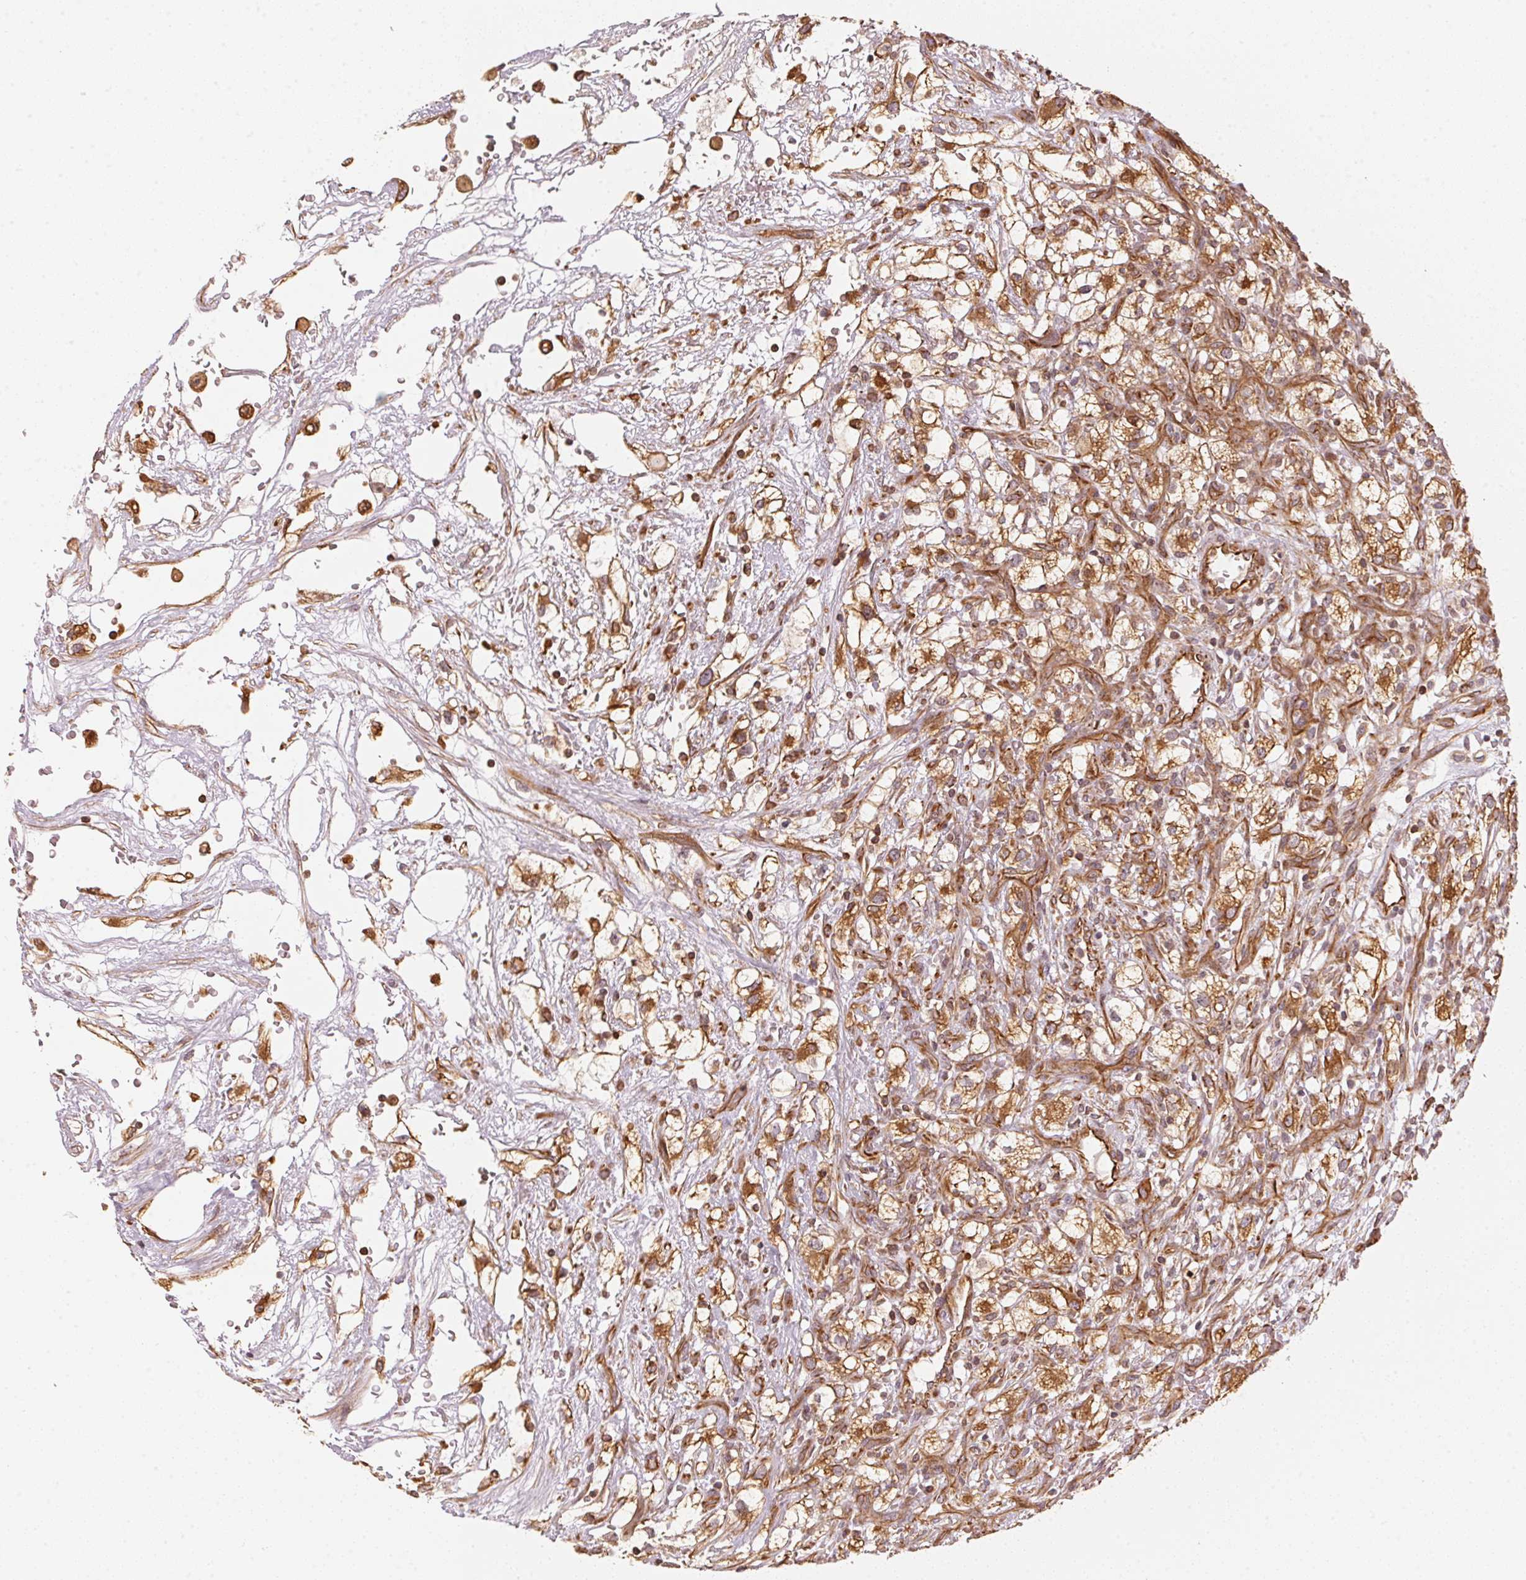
{"staining": {"intensity": "moderate", "quantity": ">75%", "location": "cytoplasmic/membranous"}, "tissue": "renal cancer", "cell_type": "Tumor cells", "image_type": "cancer", "snomed": [{"axis": "morphology", "description": "Adenocarcinoma, NOS"}, {"axis": "topography", "description": "Kidney"}], "caption": "This is an image of IHC staining of renal adenocarcinoma, which shows moderate expression in the cytoplasmic/membranous of tumor cells.", "gene": "FOXR2", "patient": {"sex": "male", "age": 59}}